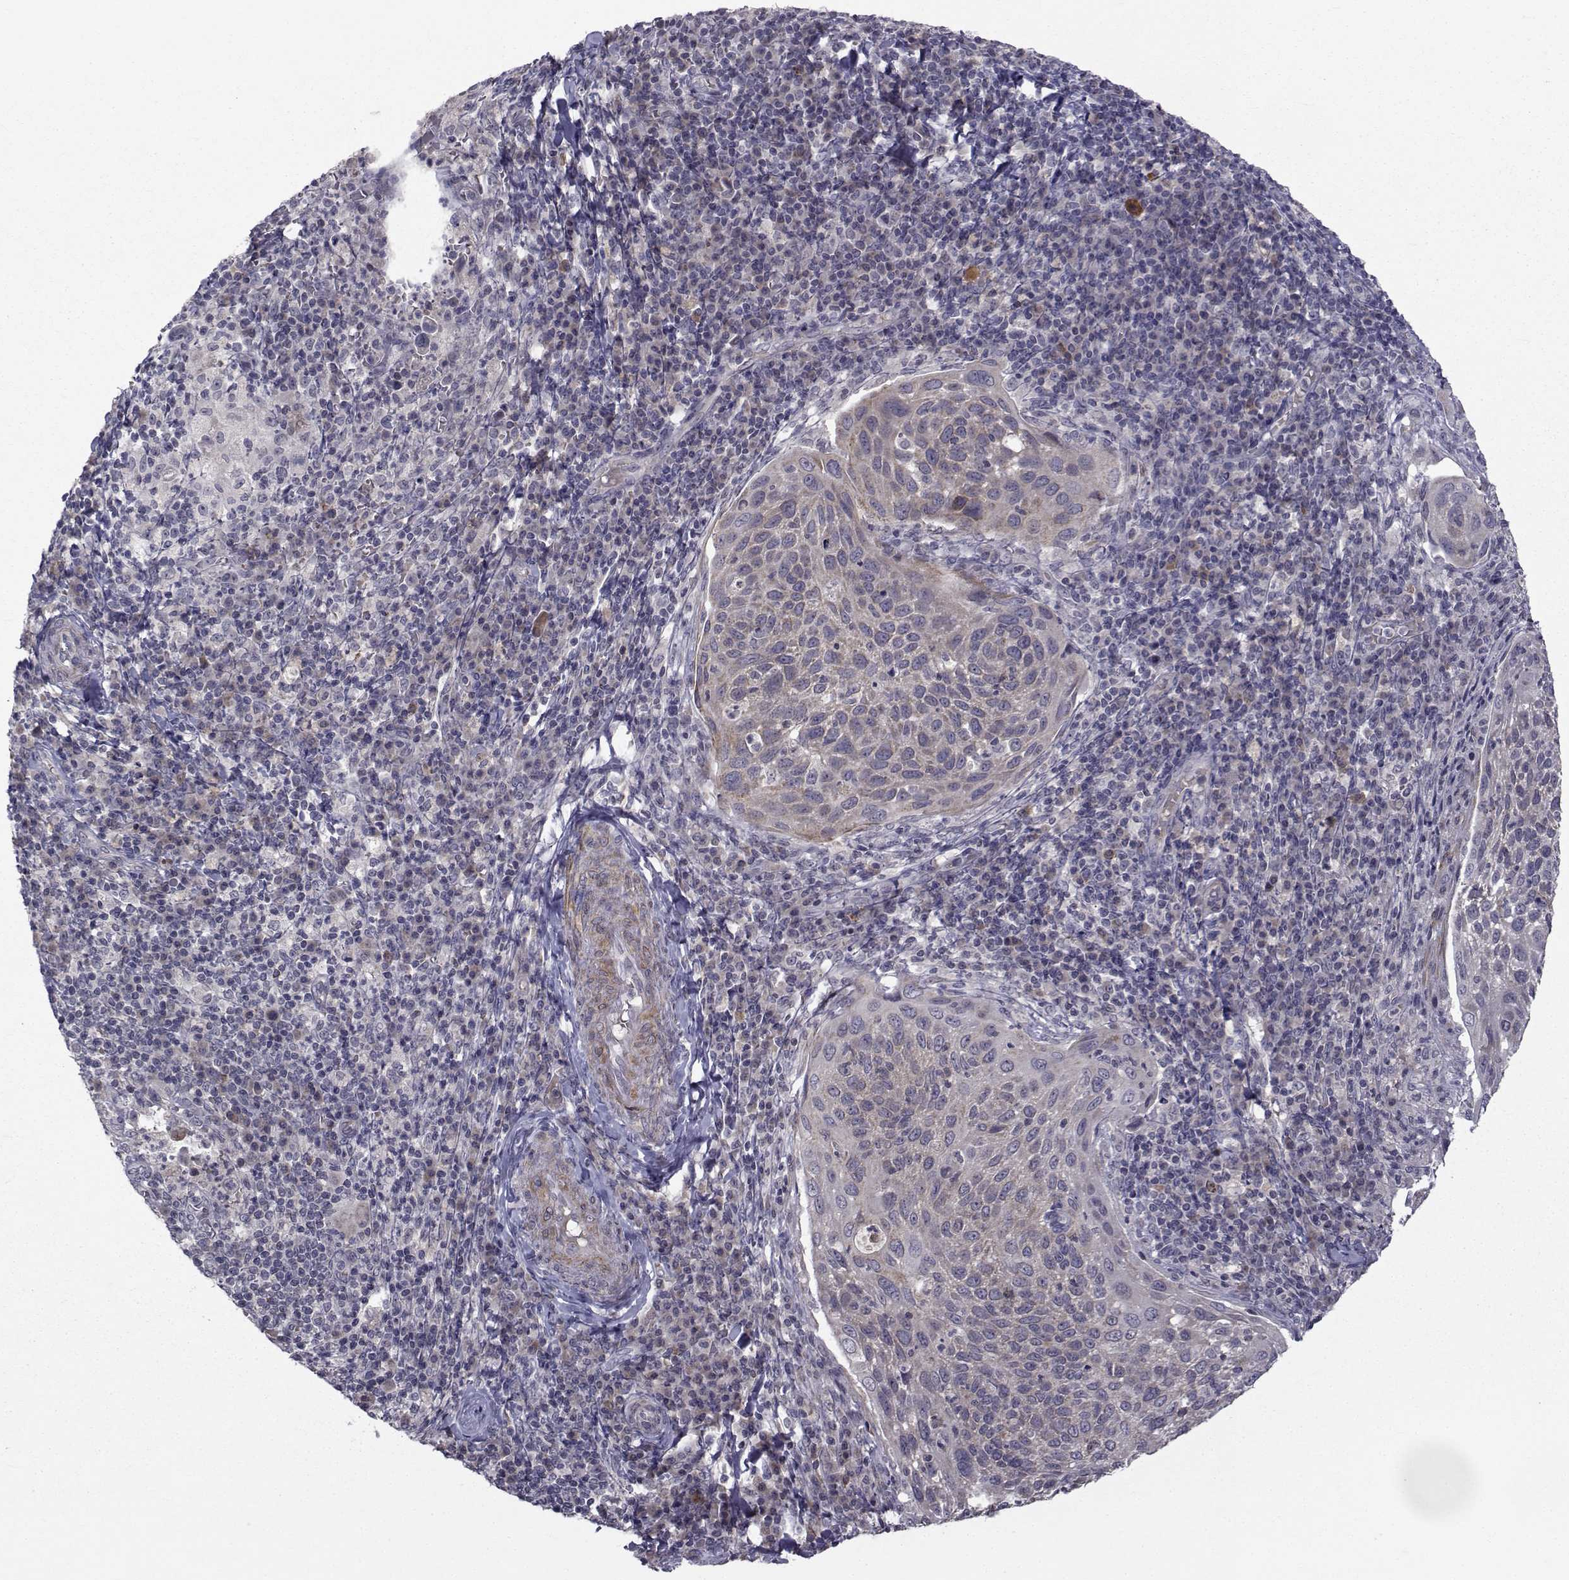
{"staining": {"intensity": "weak", "quantity": "25%-75%", "location": "cytoplasmic/membranous"}, "tissue": "cervical cancer", "cell_type": "Tumor cells", "image_type": "cancer", "snomed": [{"axis": "morphology", "description": "Squamous cell carcinoma, NOS"}, {"axis": "topography", "description": "Cervix"}], "caption": "High-magnification brightfield microscopy of squamous cell carcinoma (cervical) stained with DAB (3,3'-diaminobenzidine) (brown) and counterstained with hematoxylin (blue). tumor cells exhibit weak cytoplasmic/membranous expression is present in approximately25%-75% of cells.", "gene": "FDXR", "patient": {"sex": "female", "age": 54}}